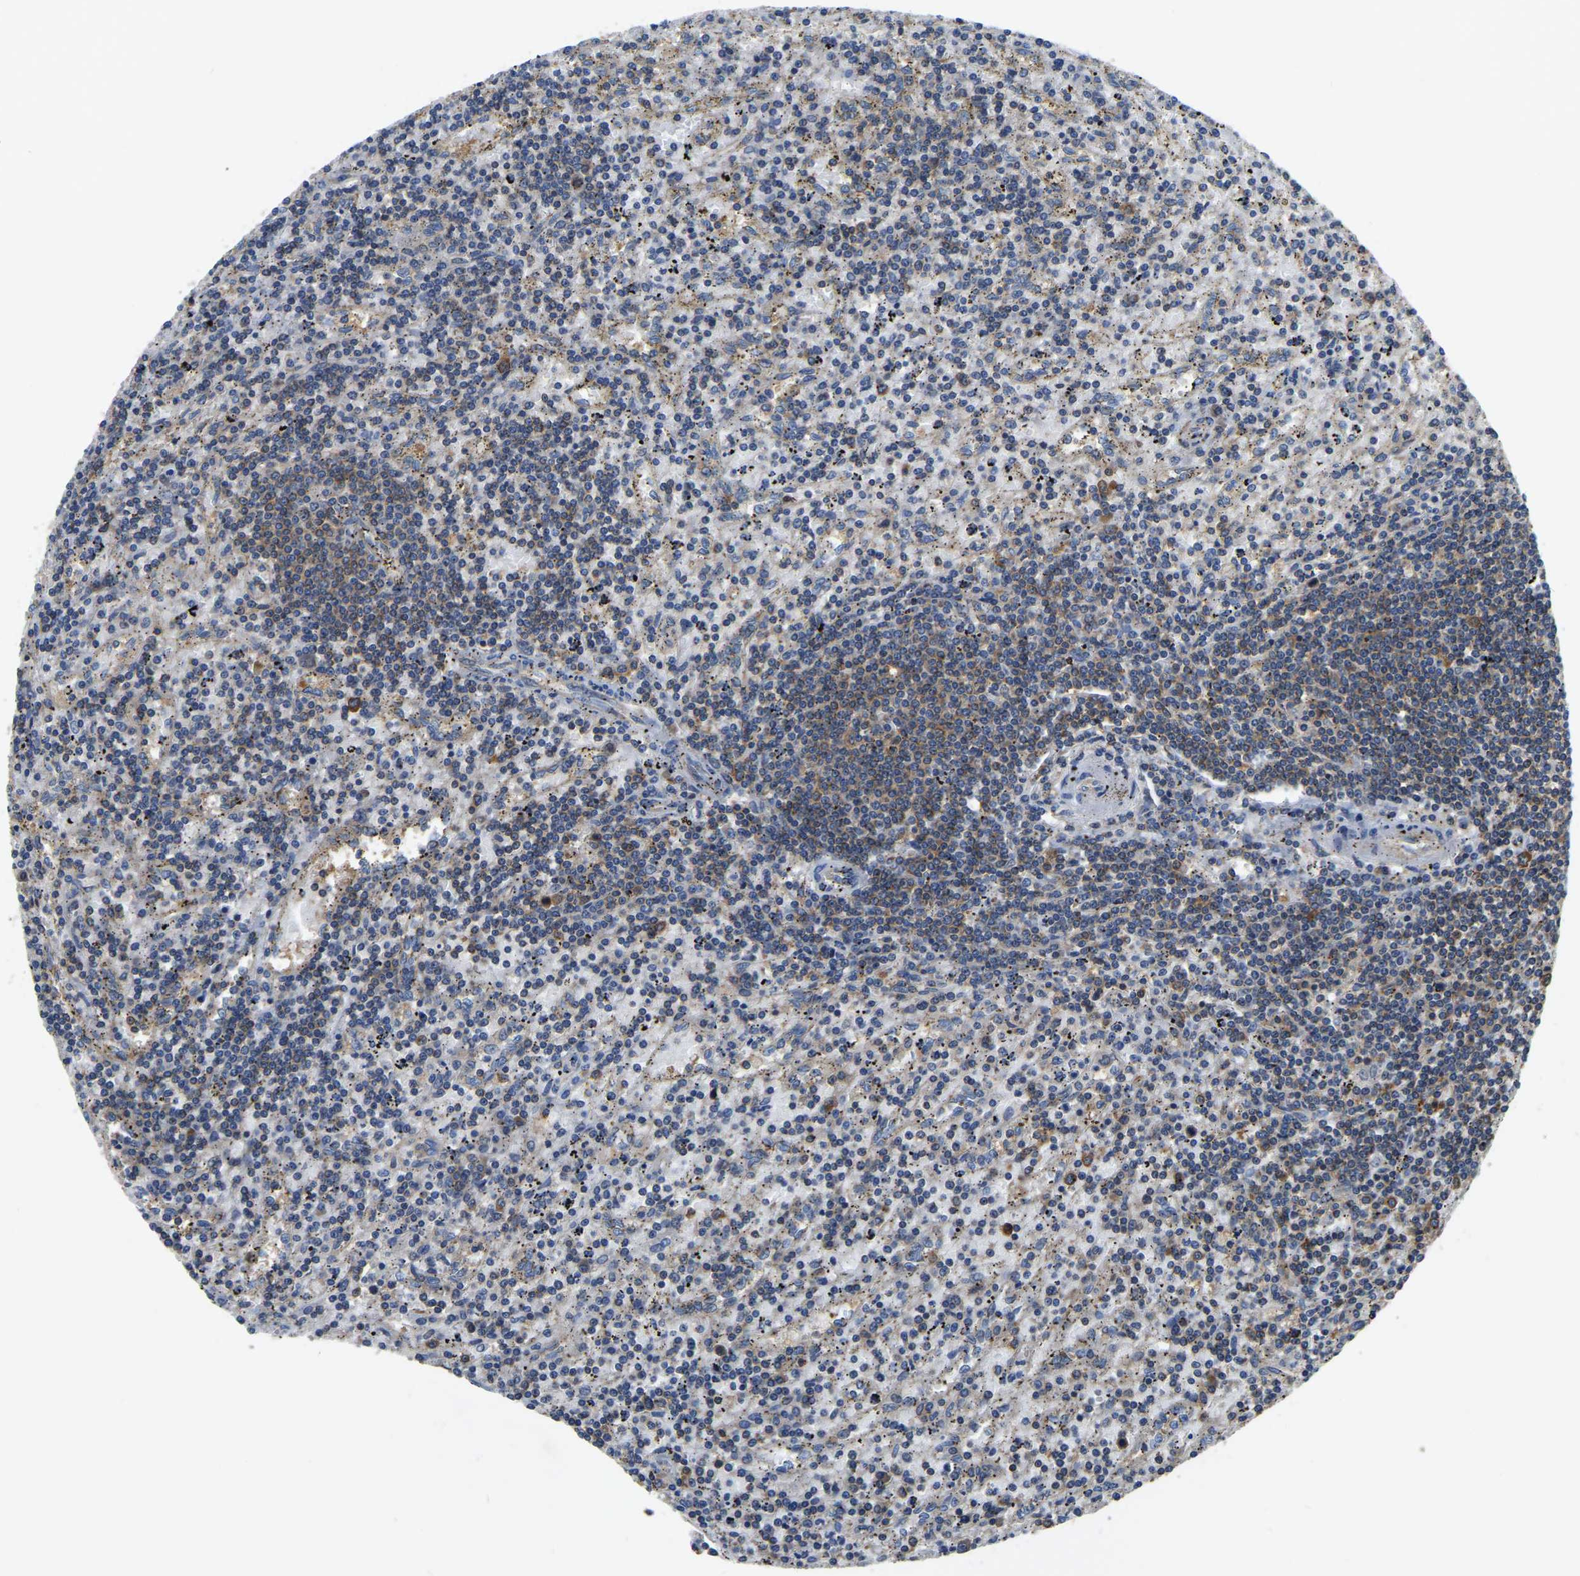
{"staining": {"intensity": "moderate", "quantity": ">75%", "location": "cytoplasmic/membranous"}, "tissue": "lymphoma", "cell_type": "Tumor cells", "image_type": "cancer", "snomed": [{"axis": "morphology", "description": "Malignant lymphoma, non-Hodgkin's type, Low grade"}, {"axis": "topography", "description": "Spleen"}], "caption": "A medium amount of moderate cytoplasmic/membranous staining is identified in about >75% of tumor cells in lymphoma tissue.", "gene": "GARS1", "patient": {"sex": "male", "age": 76}}